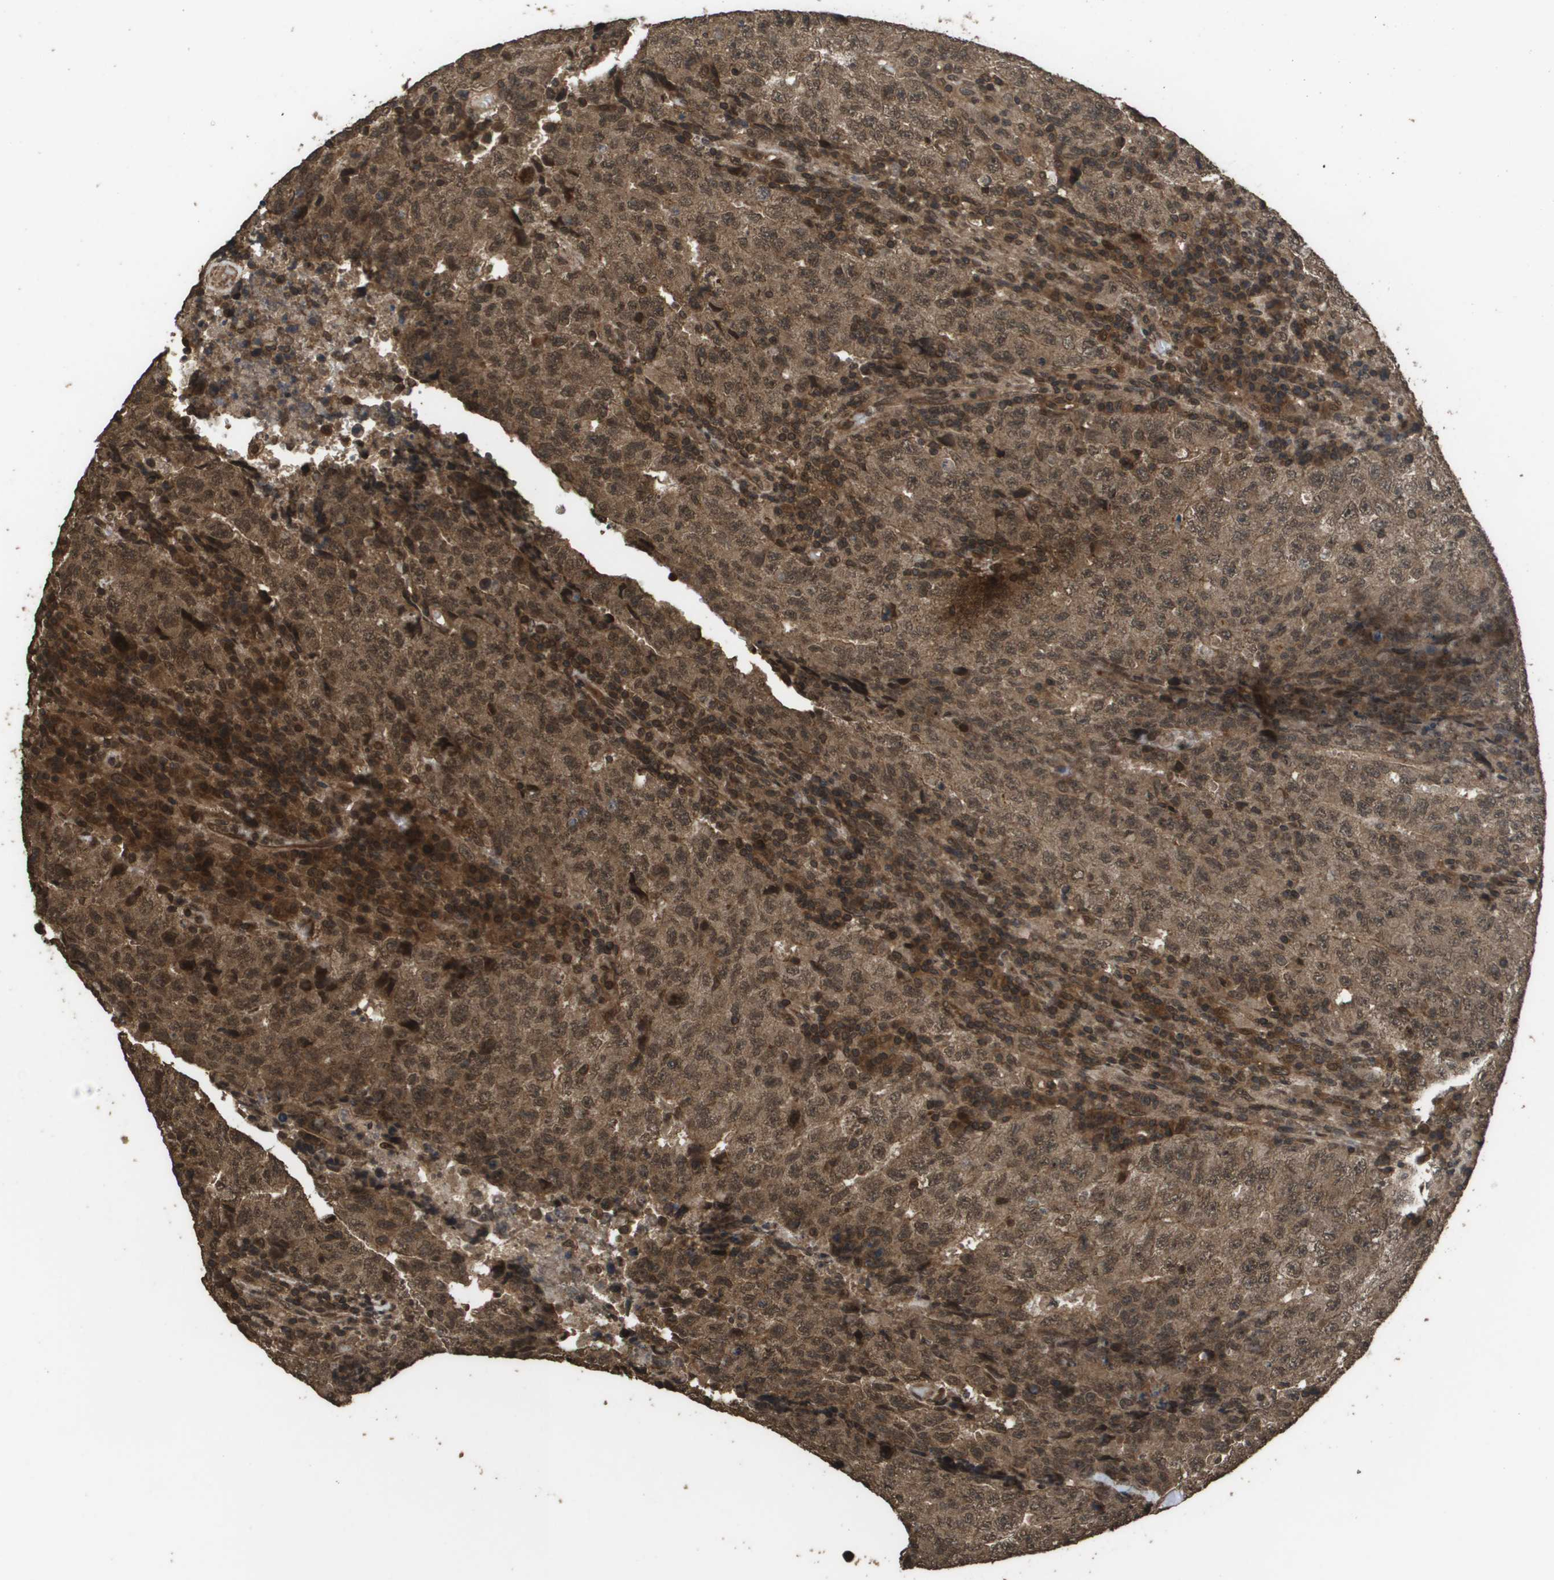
{"staining": {"intensity": "moderate", "quantity": ">75%", "location": "cytoplasmic/membranous,nuclear"}, "tissue": "testis cancer", "cell_type": "Tumor cells", "image_type": "cancer", "snomed": [{"axis": "morphology", "description": "Necrosis, NOS"}, {"axis": "morphology", "description": "Carcinoma, Embryonal, NOS"}, {"axis": "topography", "description": "Testis"}], "caption": "Immunohistochemistry (IHC) of human testis cancer (embryonal carcinoma) exhibits medium levels of moderate cytoplasmic/membranous and nuclear expression in about >75% of tumor cells. (Stains: DAB (3,3'-diaminobenzidine) in brown, nuclei in blue, Microscopy: brightfield microscopy at high magnification).", "gene": "AXIN2", "patient": {"sex": "male", "age": 19}}